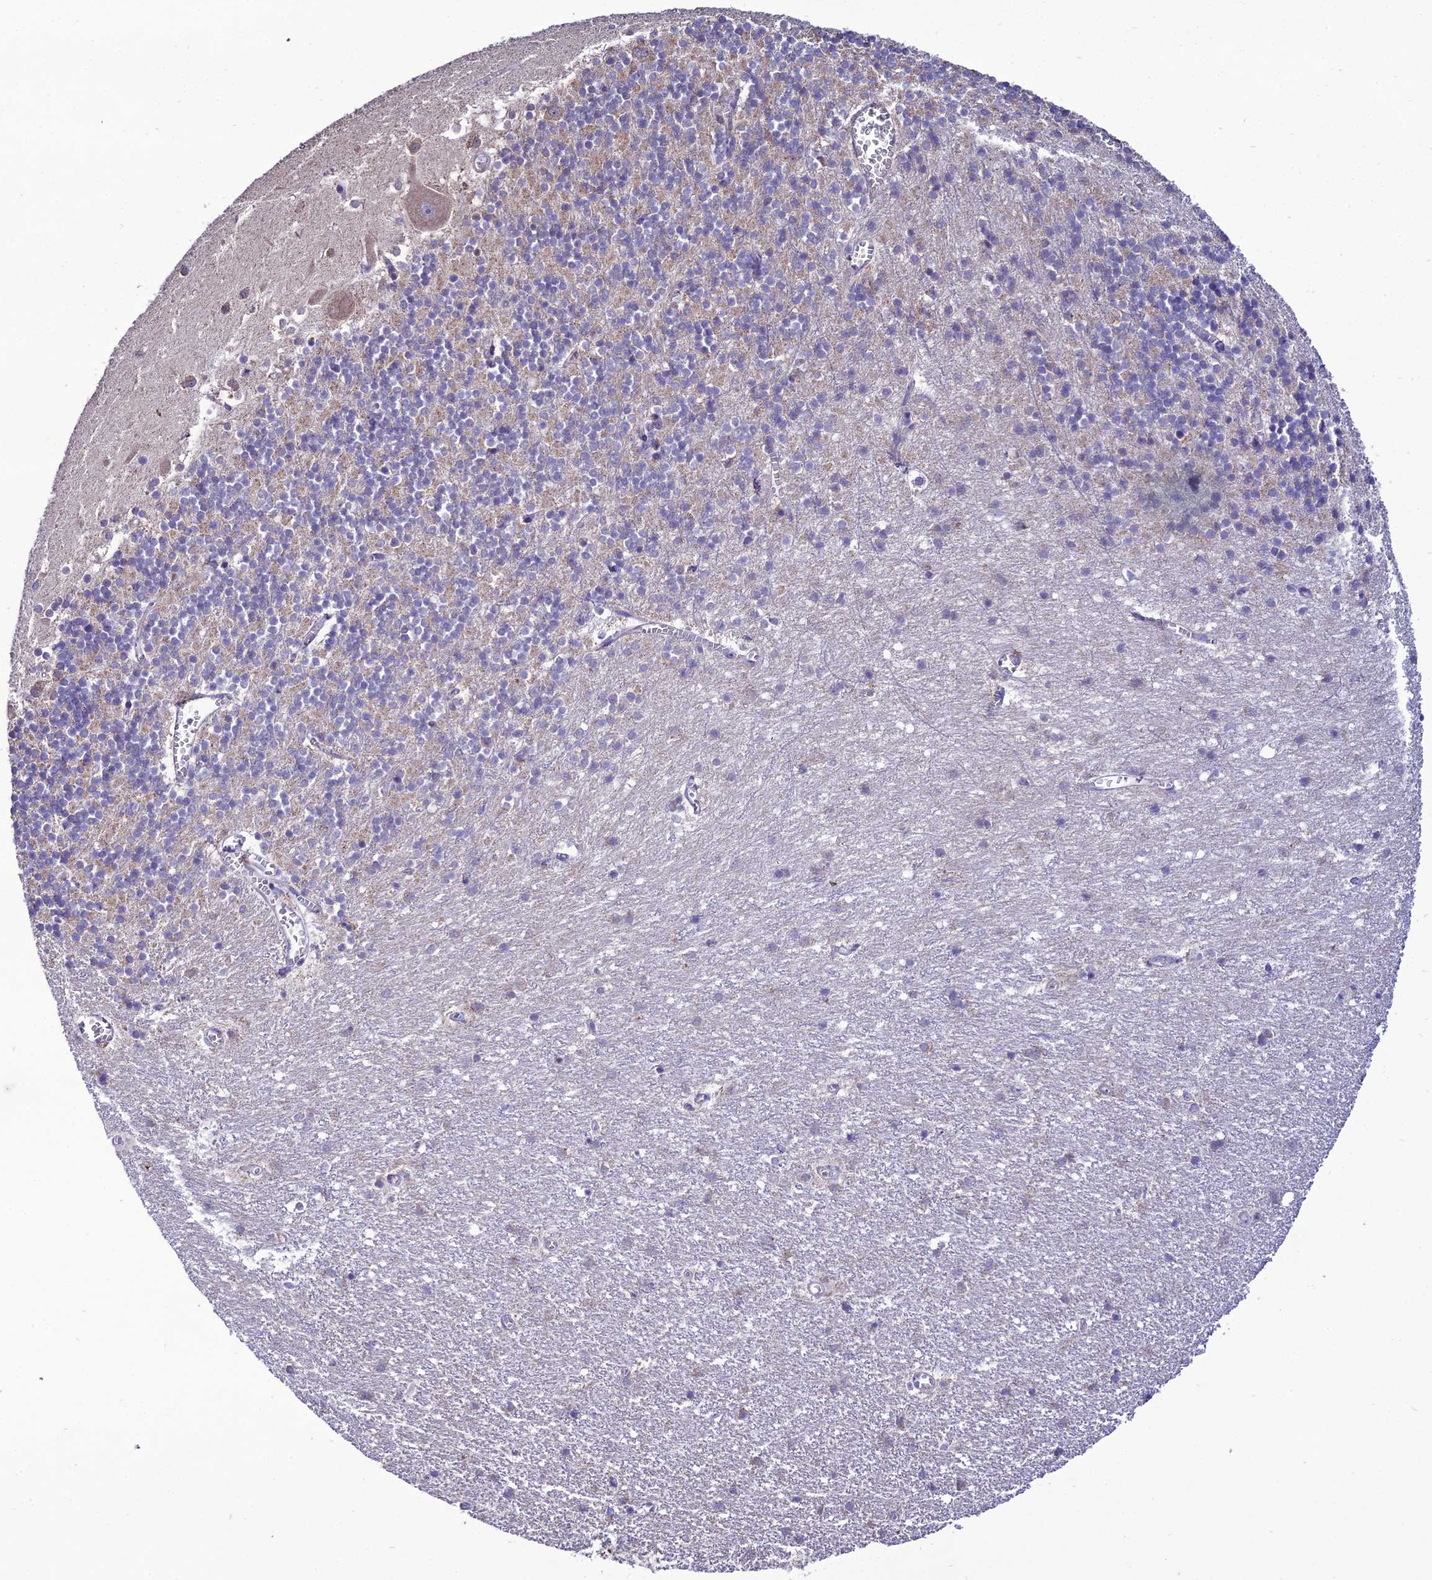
{"staining": {"intensity": "negative", "quantity": "none", "location": "none"}, "tissue": "cerebellum", "cell_type": "Cells in granular layer", "image_type": "normal", "snomed": [{"axis": "morphology", "description": "Normal tissue, NOS"}, {"axis": "topography", "description": "Cerebellum"}], "caption": "Immunohistochemistry histopathology image of unremarkable cerebellum stained for a protein (brown), which displays no positivity in cells in granular layer.", "gene": "HOGA1", "patient": {"sex": "male", "age": 54}}